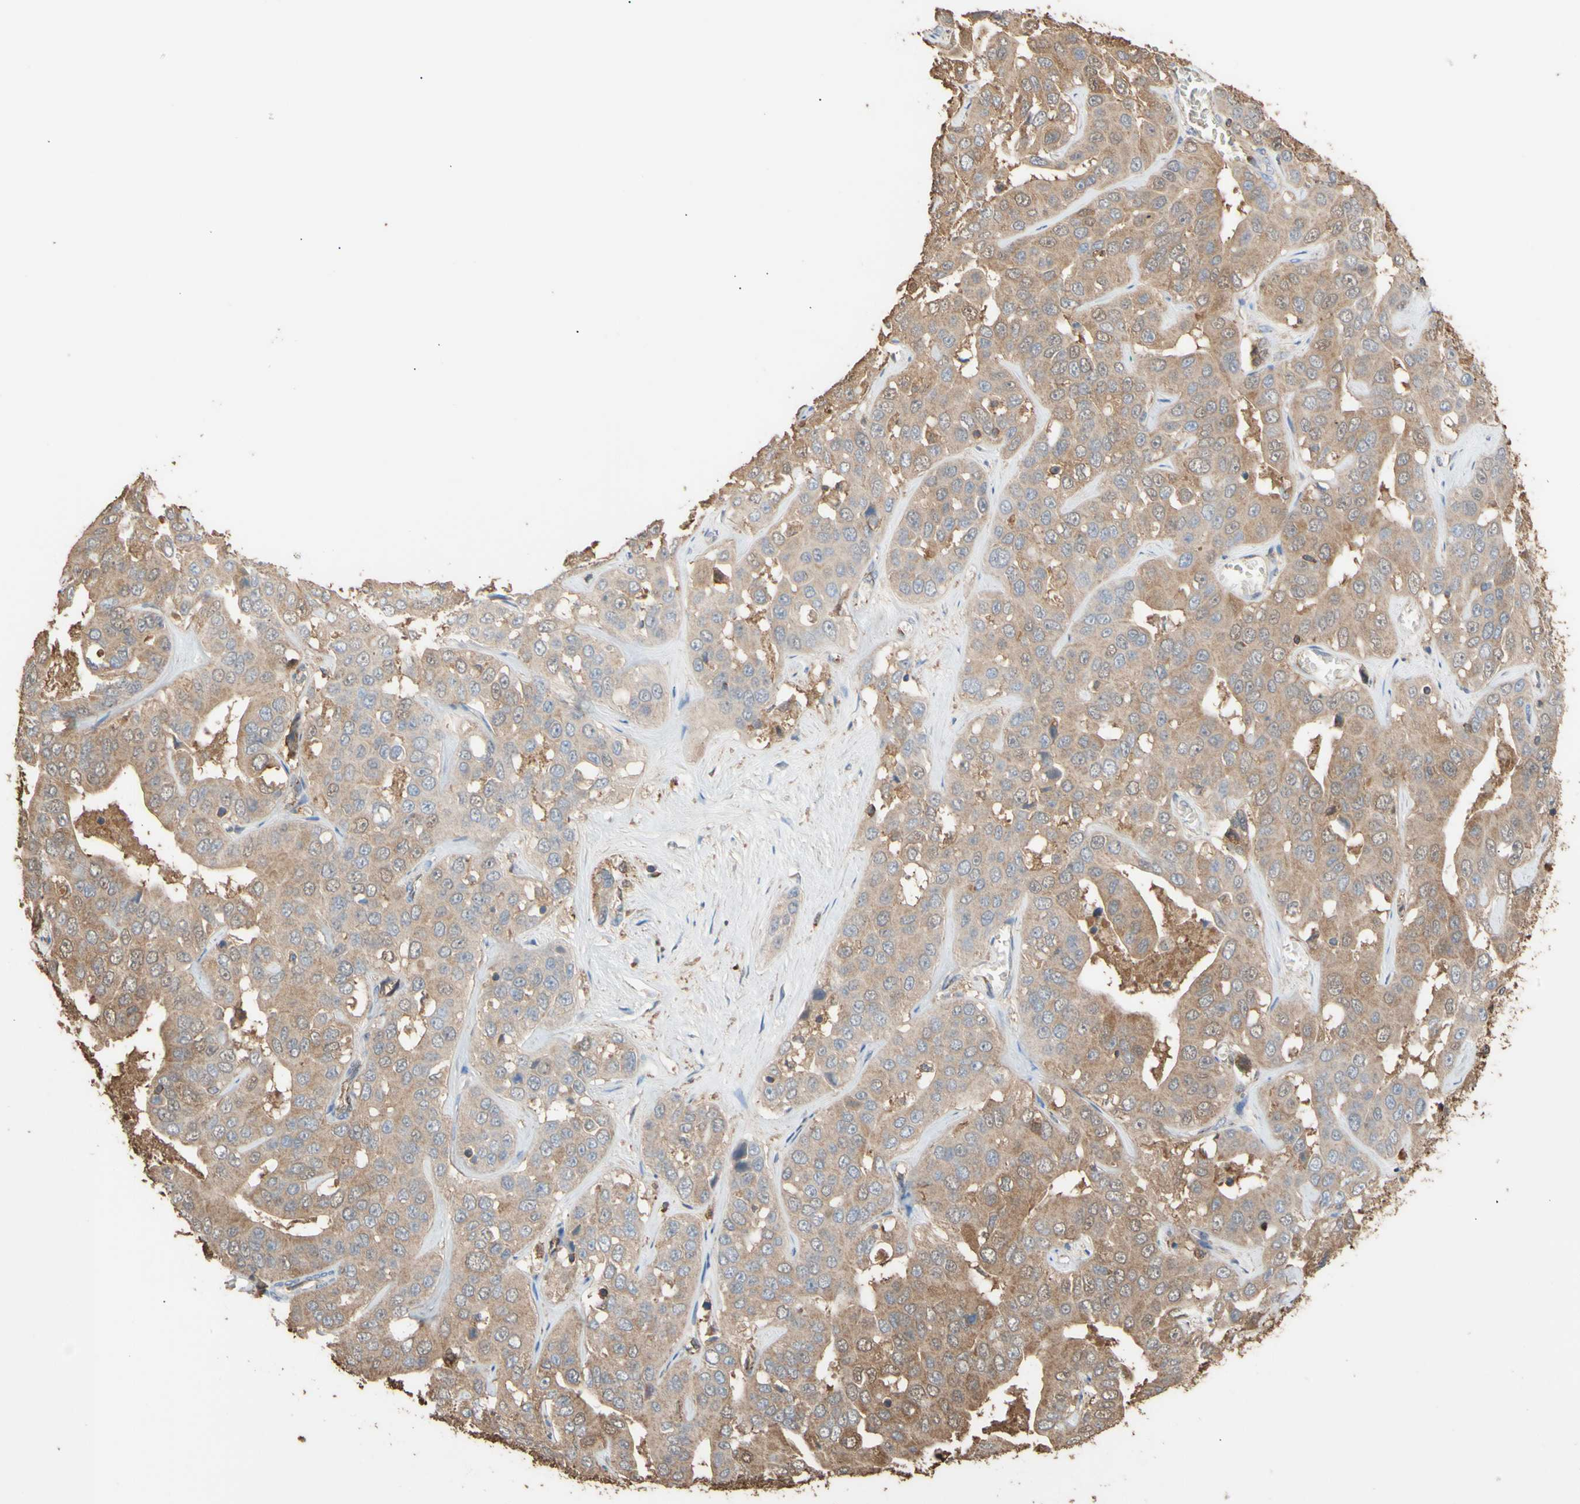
{"staining": {"intensity": "moderate", "quantity": ">75%", "location": "cytoplasmic/membranous"}, "tissue": "liver cancer", "cell_type": "Tumor cells", "image_type": "cancer", "snomed": [{"axis": "morphology", "description": "Cholangiocarcinoma"}, {"axis": "topography", "description": "Liver"}], "caption": "The immunohistochemical stain labels moderate cytoplasmic/membranous positivity in tumor cells of cholangiocarcinoma (liver) tissue.", "gene": "ALDH9A1", "patient": {"sex": "female", "age": 52}}